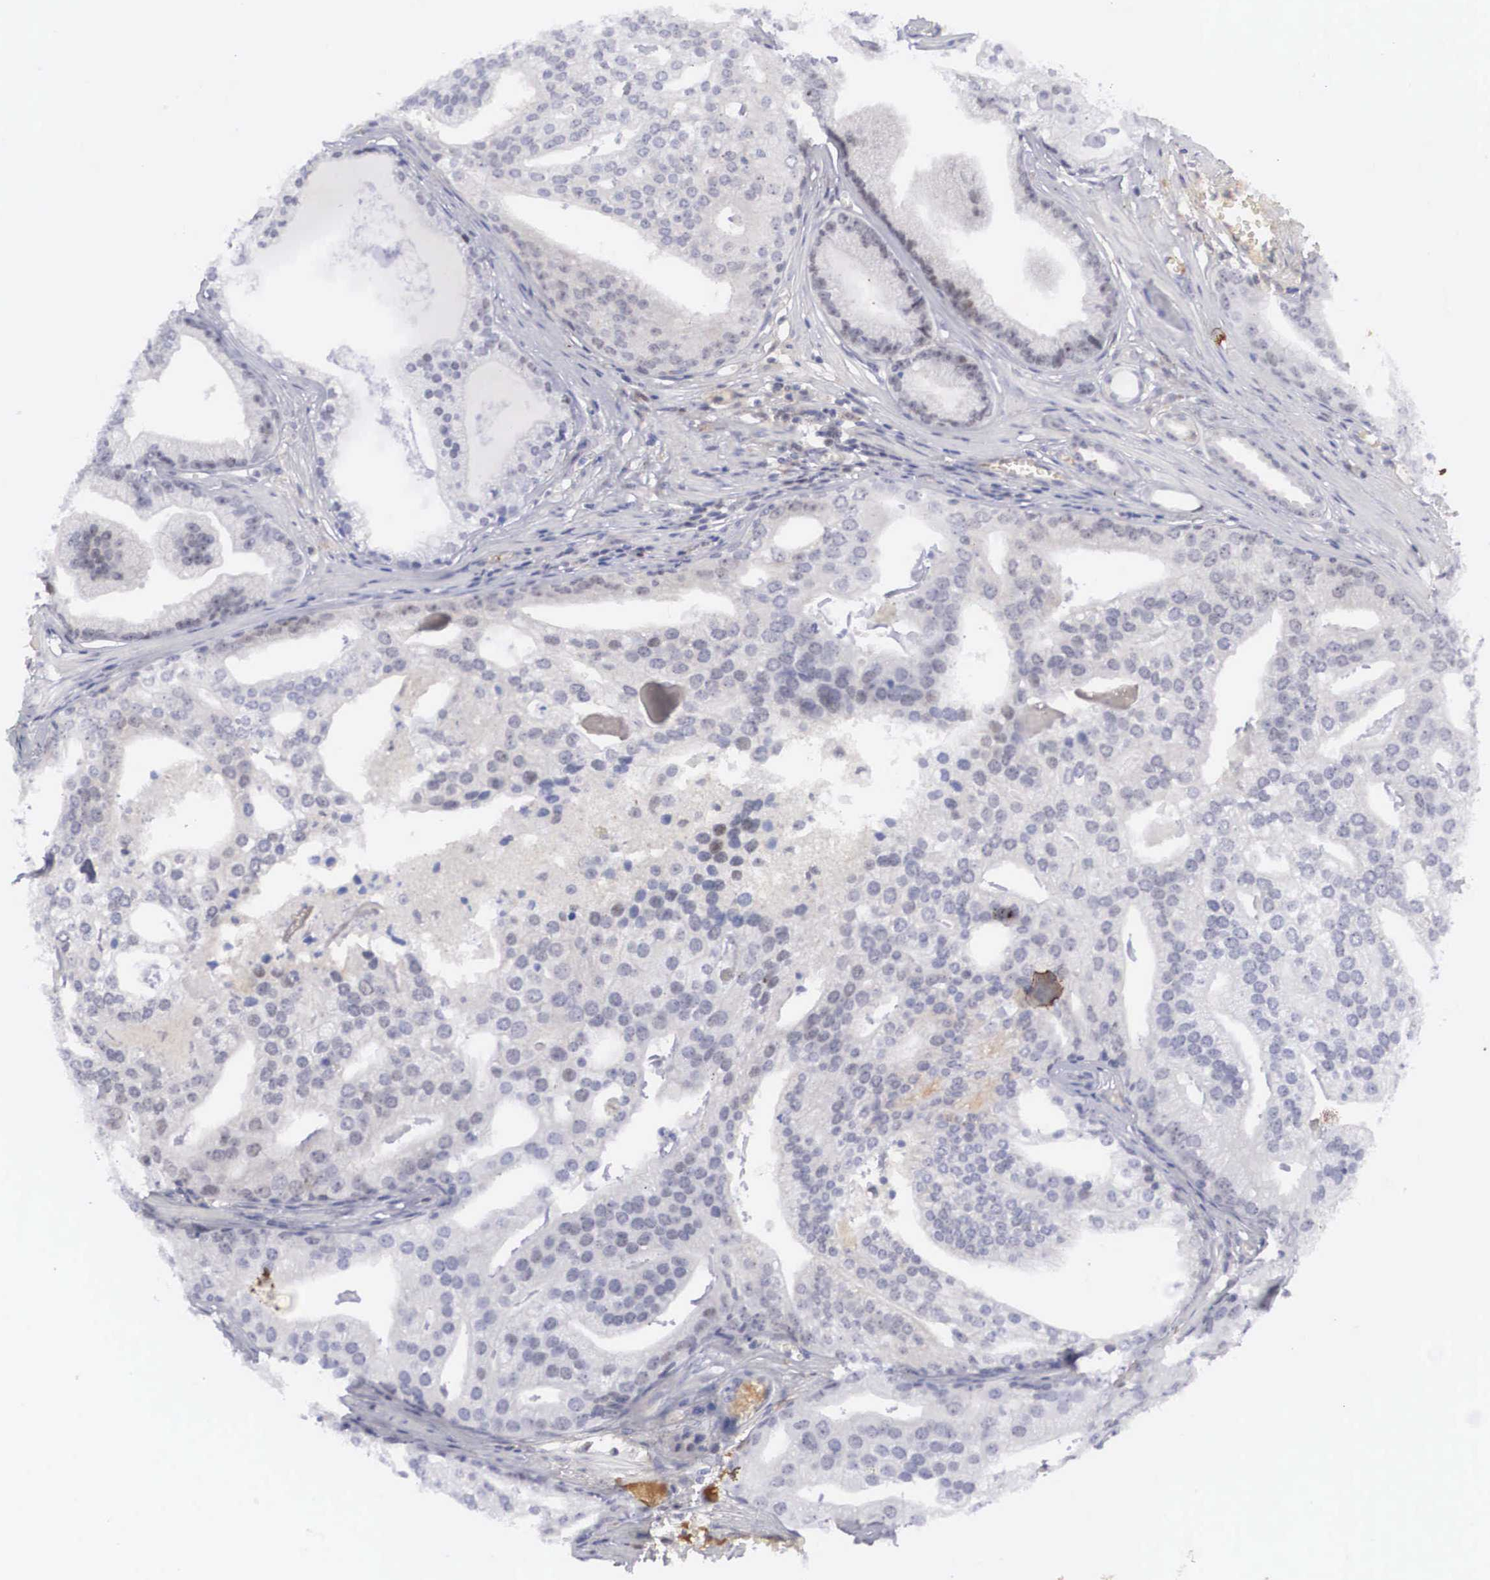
{"staining": {"intensity": "weak", "quantity": "<25%", "location": "nuclear"}, "tissue": "prostate cancer", "cell_type": "Tumor cells", "image_type": "cancer", "snomed": [{"axis": "morphology", "description": "Adenocarcinoma, High grade"}, {"axis": "topography", "description": "Prostate"}], "caption": "High power microscopy micrograph of an IHC histopathology image of high-grade adenocarcinoma (prostate), revealing no significant positivity in tumor cells.", "gene": "RBPJ", "patient": {"sex": "male", "age": 56}}